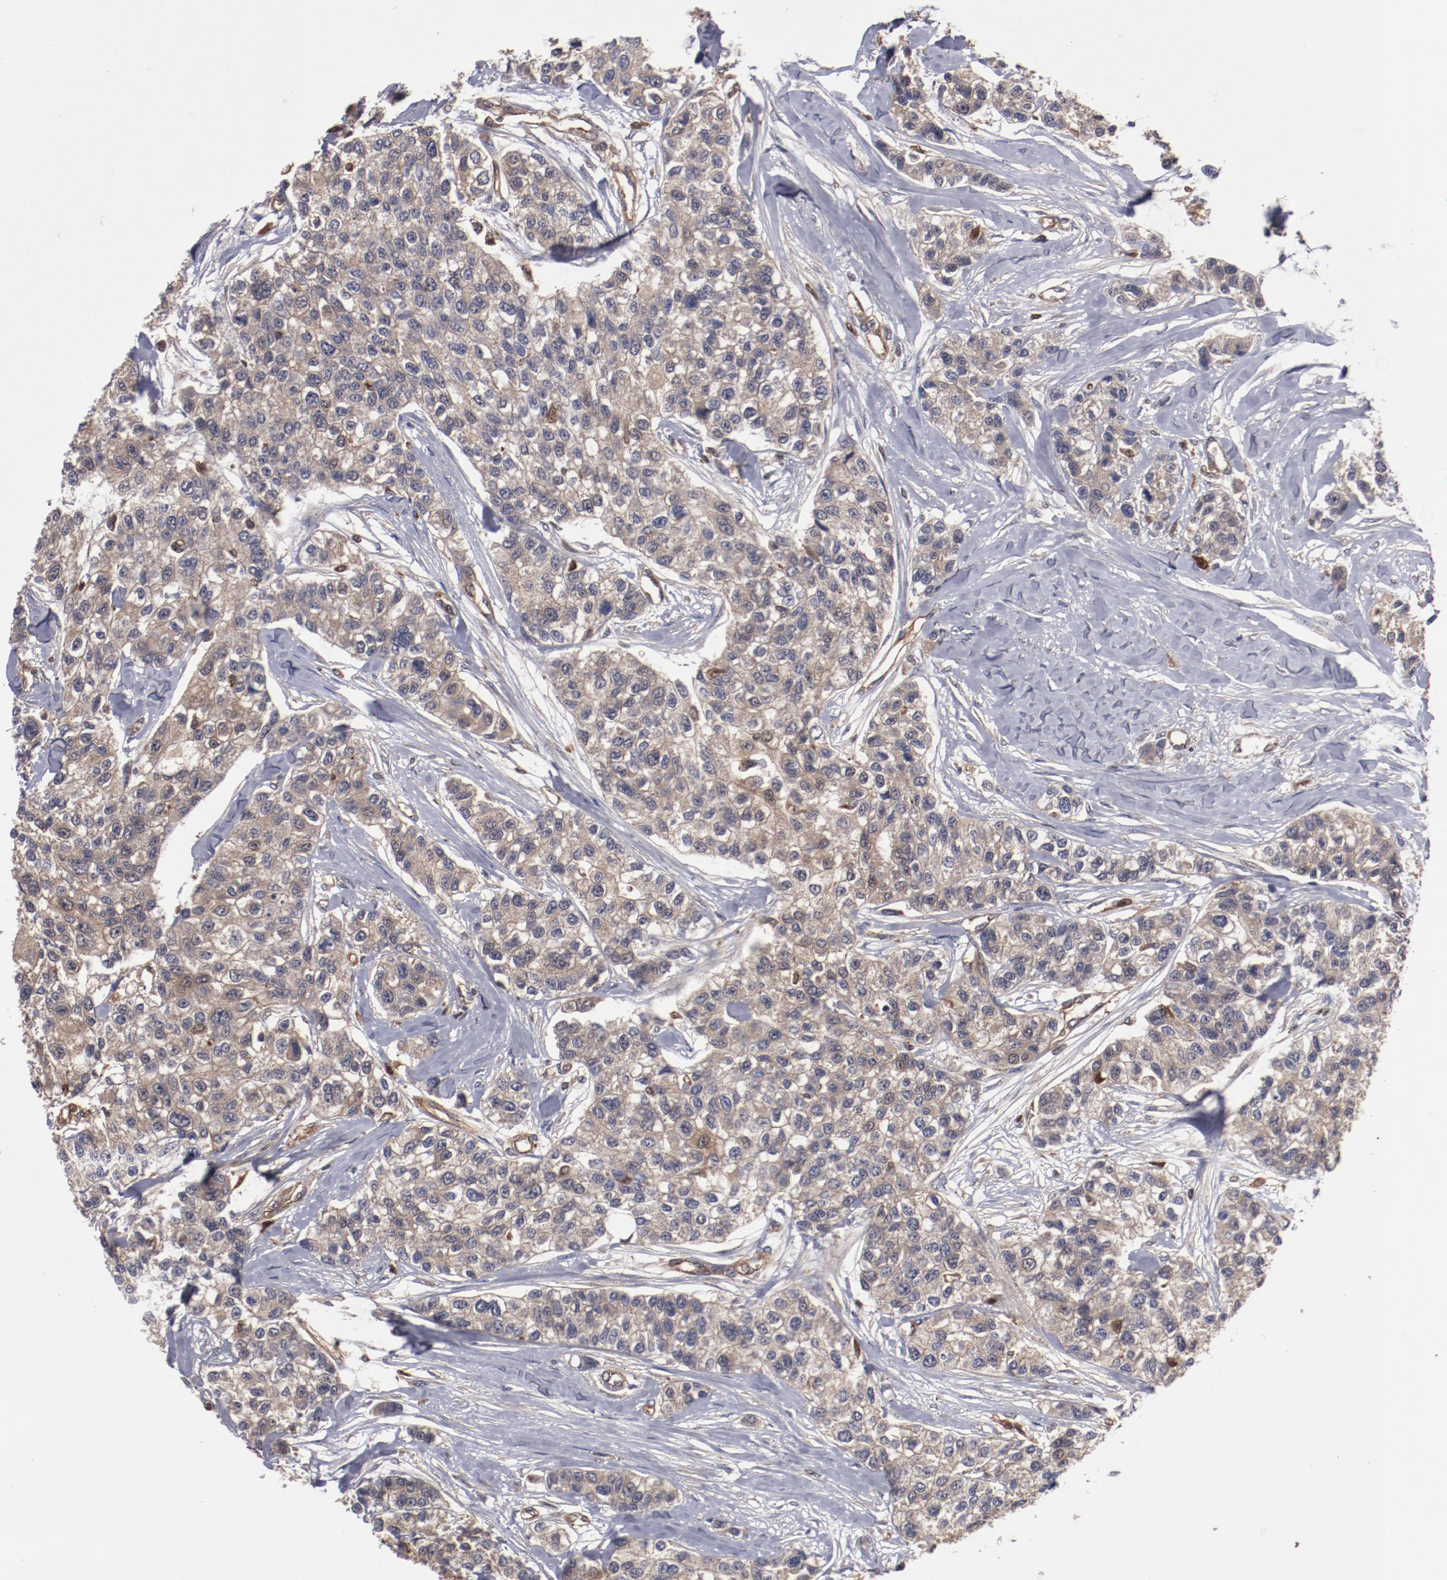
{"staining": {"intensity": "moderate", "quantity": ">75%", "location": "cytoplasmic/membranous"}, "tissue": "breast cancer", "cell_type": "Tumor cells", "image_type": "cancer", "snomed": [{"axis": "morphology", "description": "Duct carcinoma"}, {"axis": "topography", "description": "Breast"}], "caption": "Immunohistochemistry (IHC) histopathology image of human breast intraductal carcinoma stained for a protein (brown), which reveals medium levels of moderate cytoplasmic/membranous staining in approximately >75% of tumor cells.", "gene": "DNAAF2", "patient": {"sex": "female", "age": 51}}